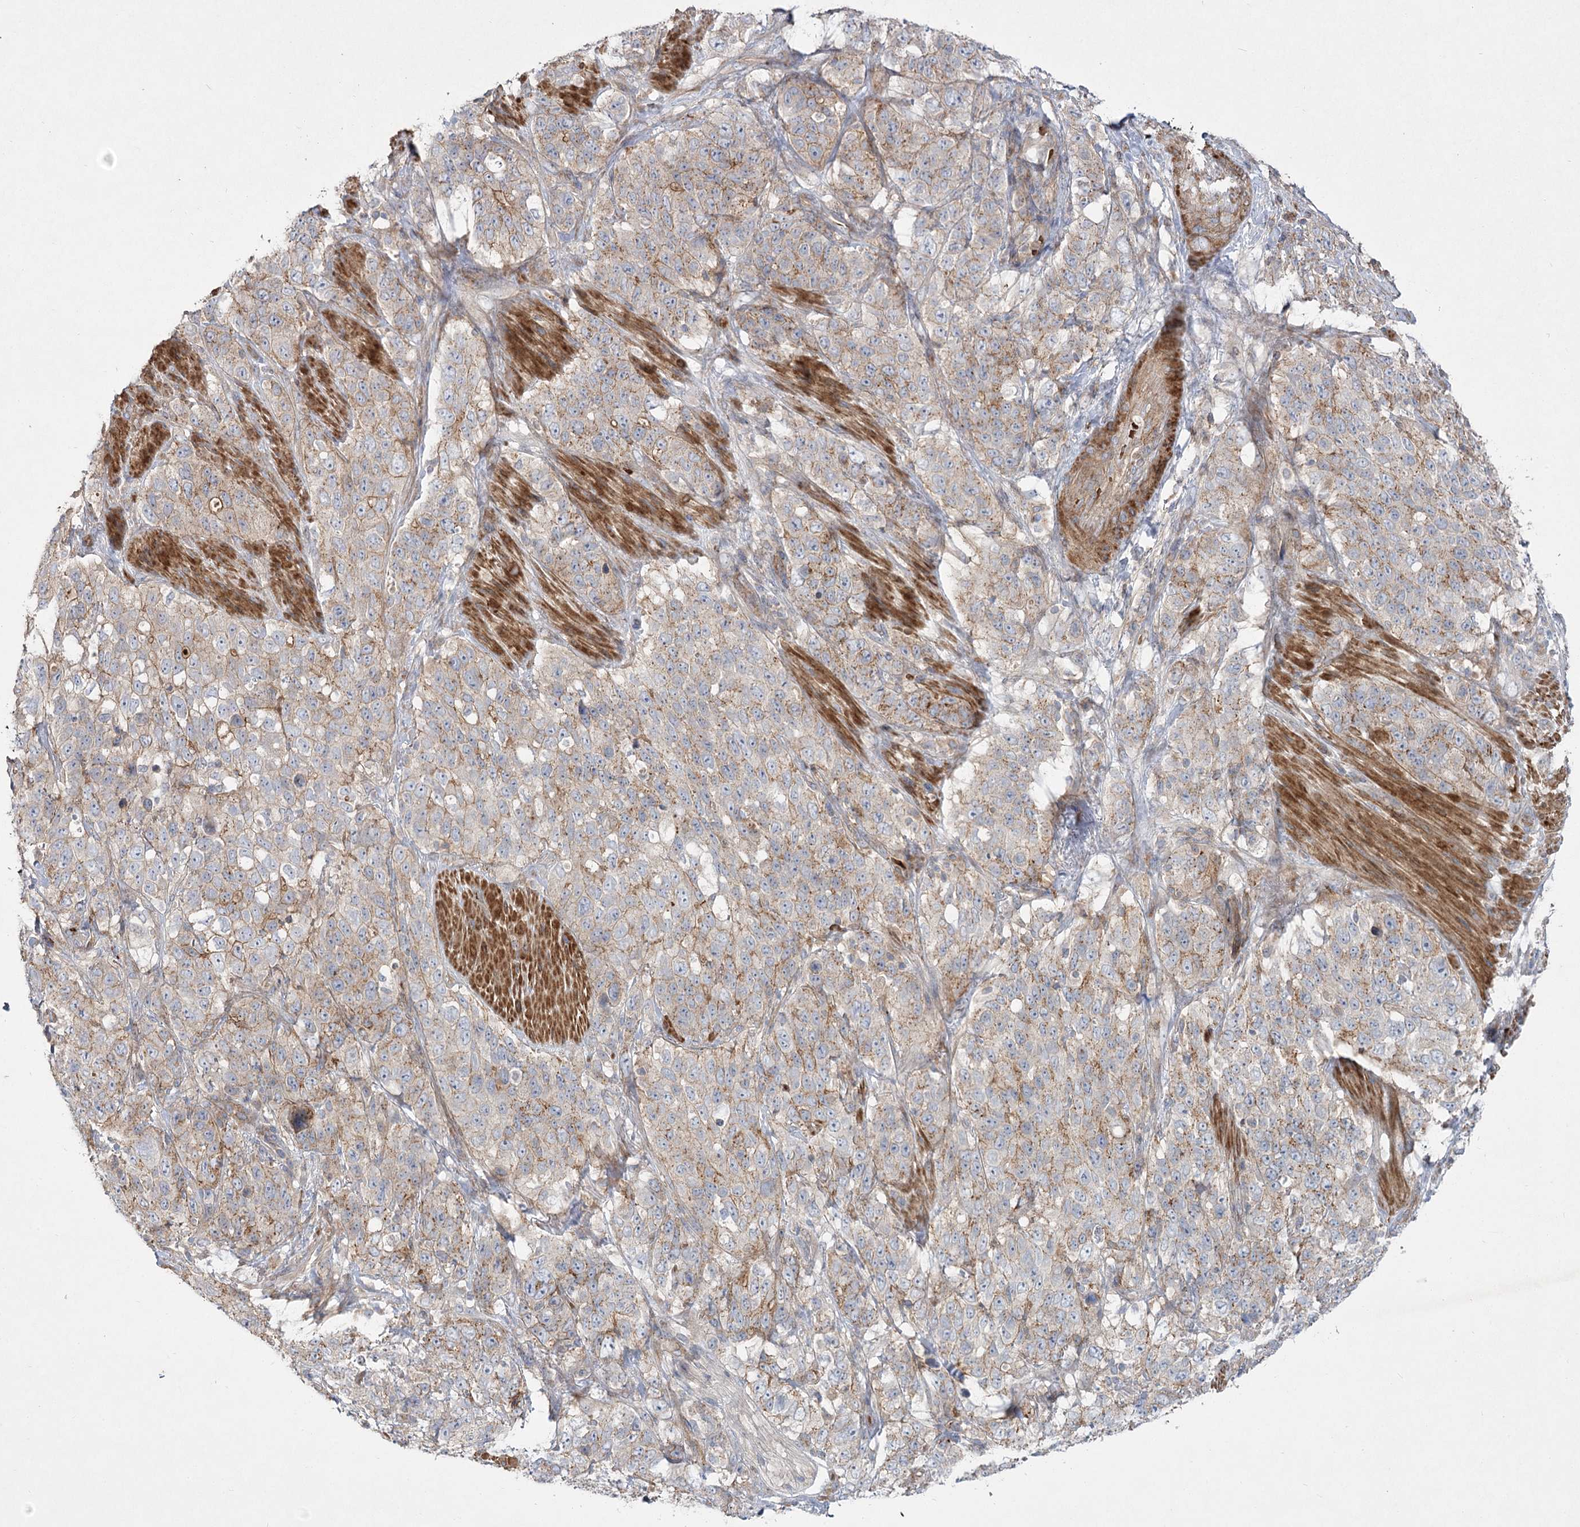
{"staining": {"intensity": "moderate", "quantity": "<25%", "location": "cytoplasmic/membranous"}, "tissue": "stomach cancer", "cell_type": "Tumor cells", "image_type": "cancer", "snomed": [{"axis": "morphology", "description": "Adenocarcinoma, NOS"}, {"axis": "topography", "description": "Stomach"}], "caption": "This is an image of immunohistochemistry (IHC) staining of adenocarcinoma (stomach), which shows moderate expression in the cytoplasmic/membranous of tumor cells.", "gene": "KIAA0825", "patient": {"sex": "male", "age": 48}}